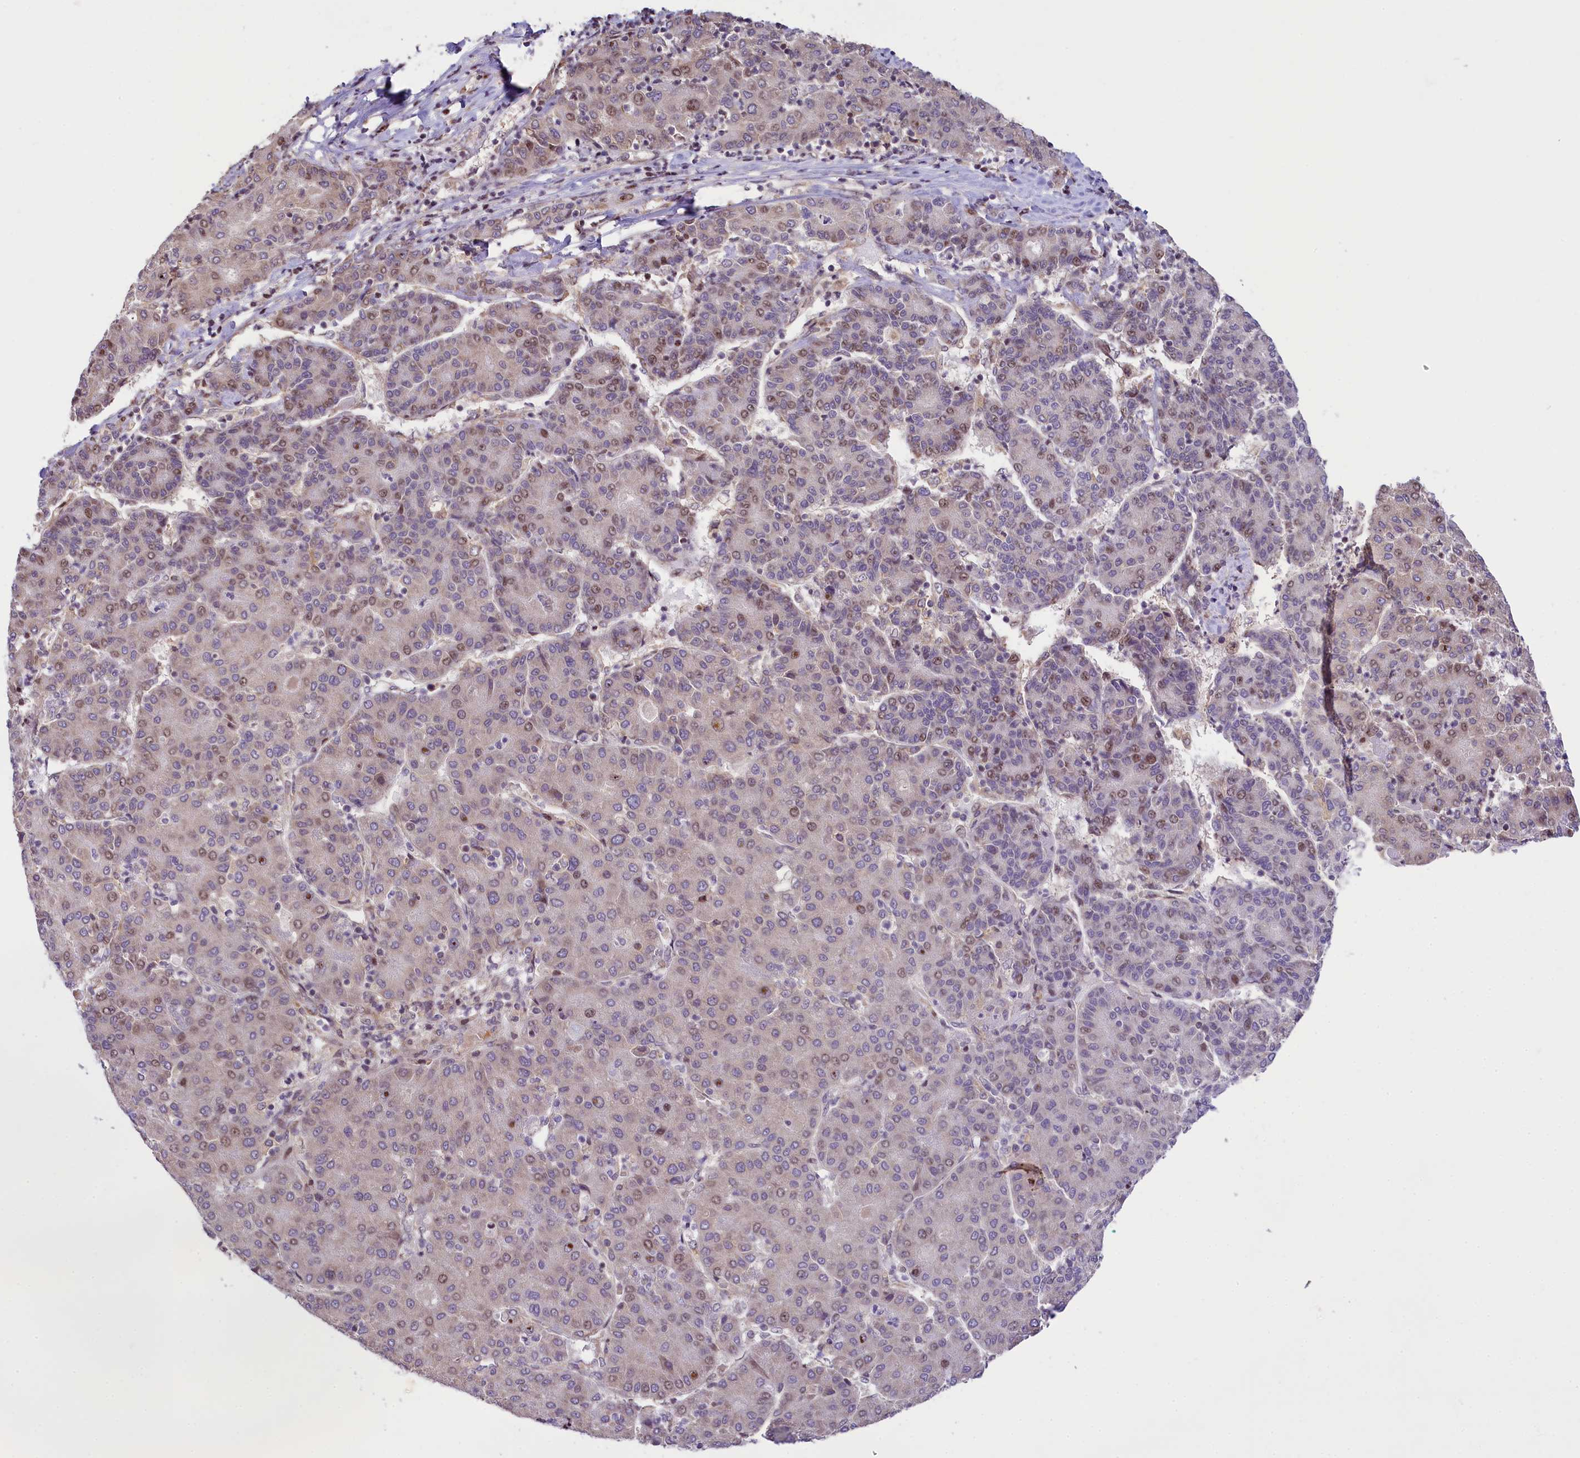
{"staining": {"intensity": "weak", "quantity": "25%-75%", "location": "nuclear"}, "tissue": "liver cancer", "cell_type": "Tumor cells", "image_type": "cancer", "snomed": [{"axis": "morphology", "description": "Carcinoma, Hepatocellular, NOS"}, {"axis": "topography", "description": "Liver"}], "caption": "Protein staining shows weak nuclear expression in approximately 25%-75% of tumor cells in liver cancer (hepatocellular carcinoma). The staining is performed using DAB (3,3'-diaminobenzidine) brown chromogen to label protein expression. The nuclei are counter-stained blue using hematoxylin.", "gene": "RBBP8", "patient": {"sex": "male", "age": 65}}